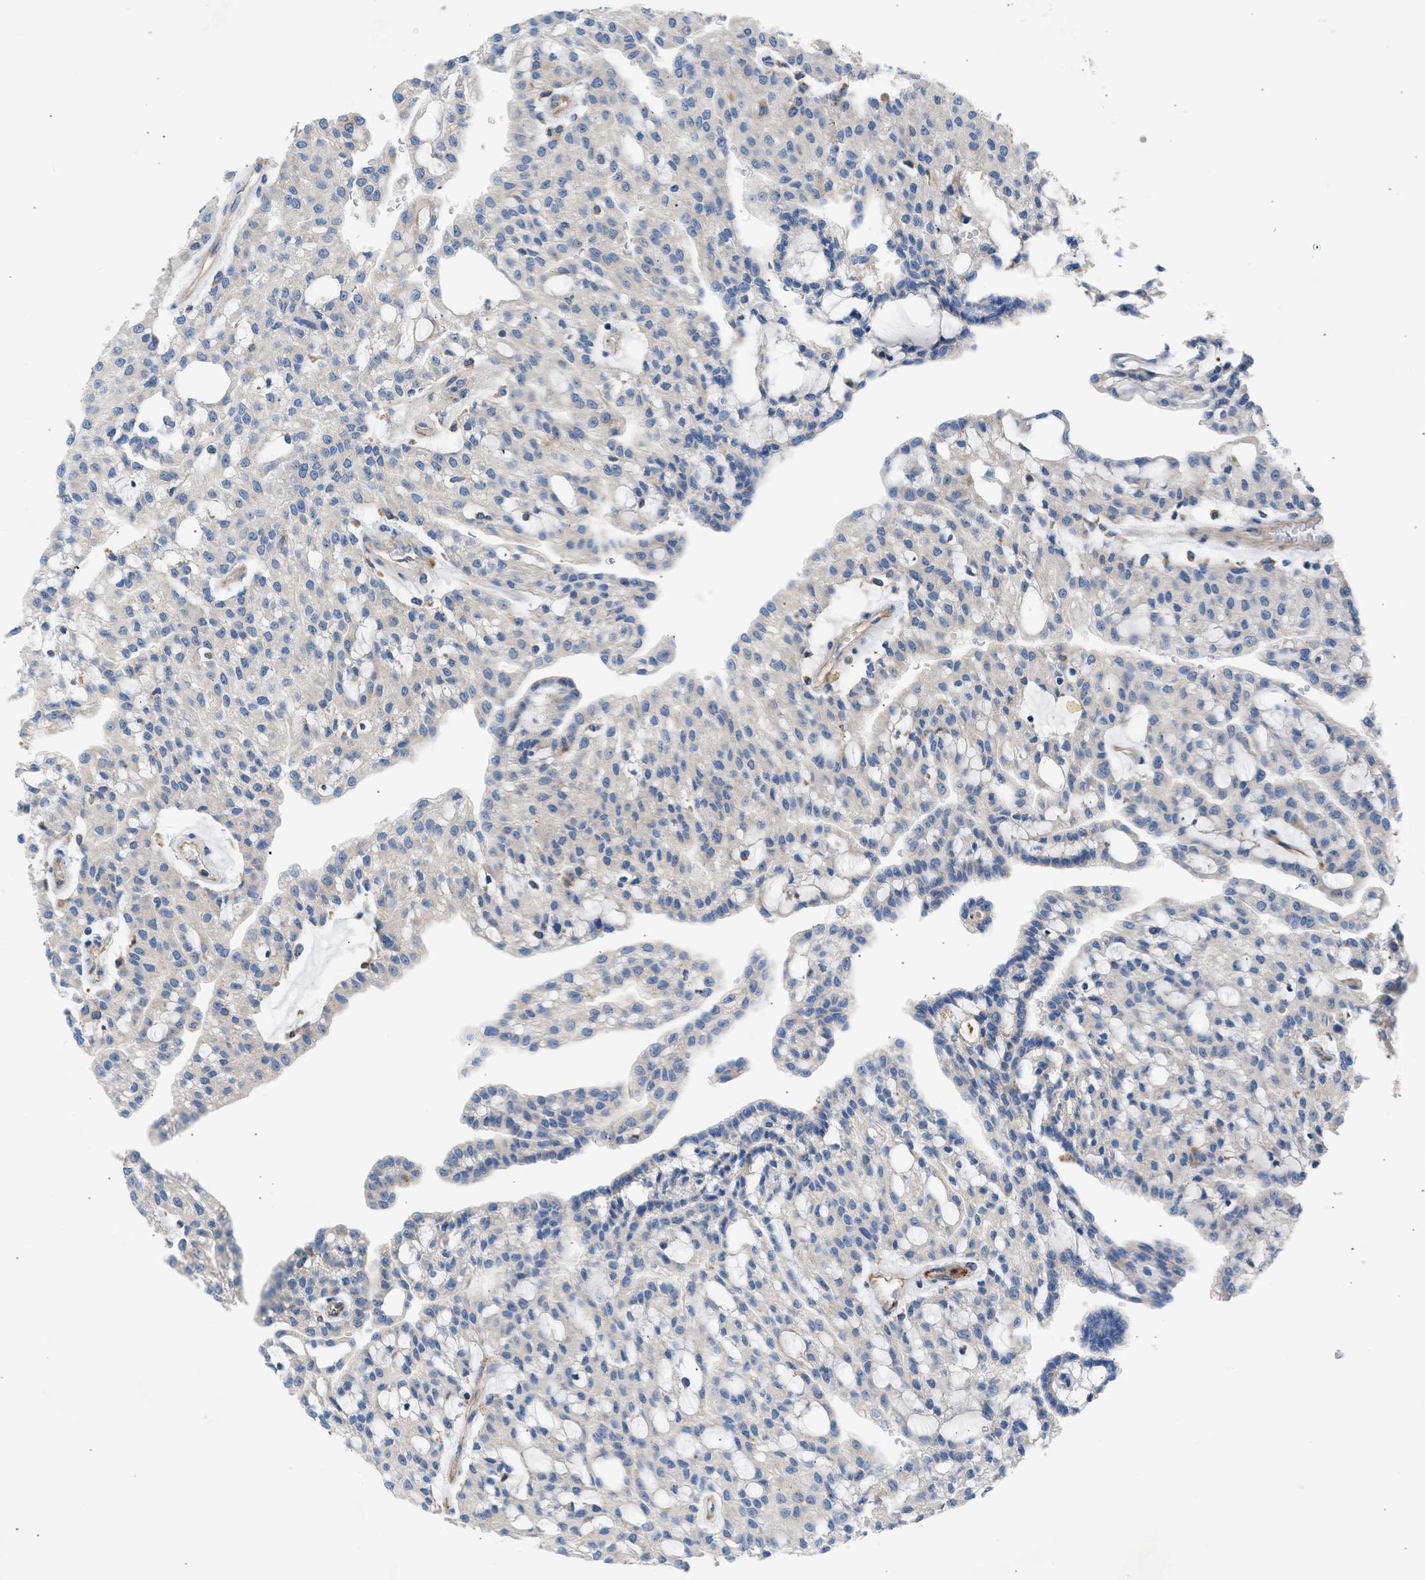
{"staining": {"intensity": "negative", "quantity": "none", "location": "none"}, "tissue": "renal cancer", "cell_type": "Tumor cells", "image_type": "cancer", "snomed": [{"axis": "morphology", "description": "Adenocarcinoma, NOS"}, {"axis": "topography", "description": "Kidney"}], "caption": "Immunohistochemical staining of adenocarcinoma (renal) reveals no significant staining in tumor cells.", "gene": "ULK4", "patient": {"sex": "male", "age": 63}}